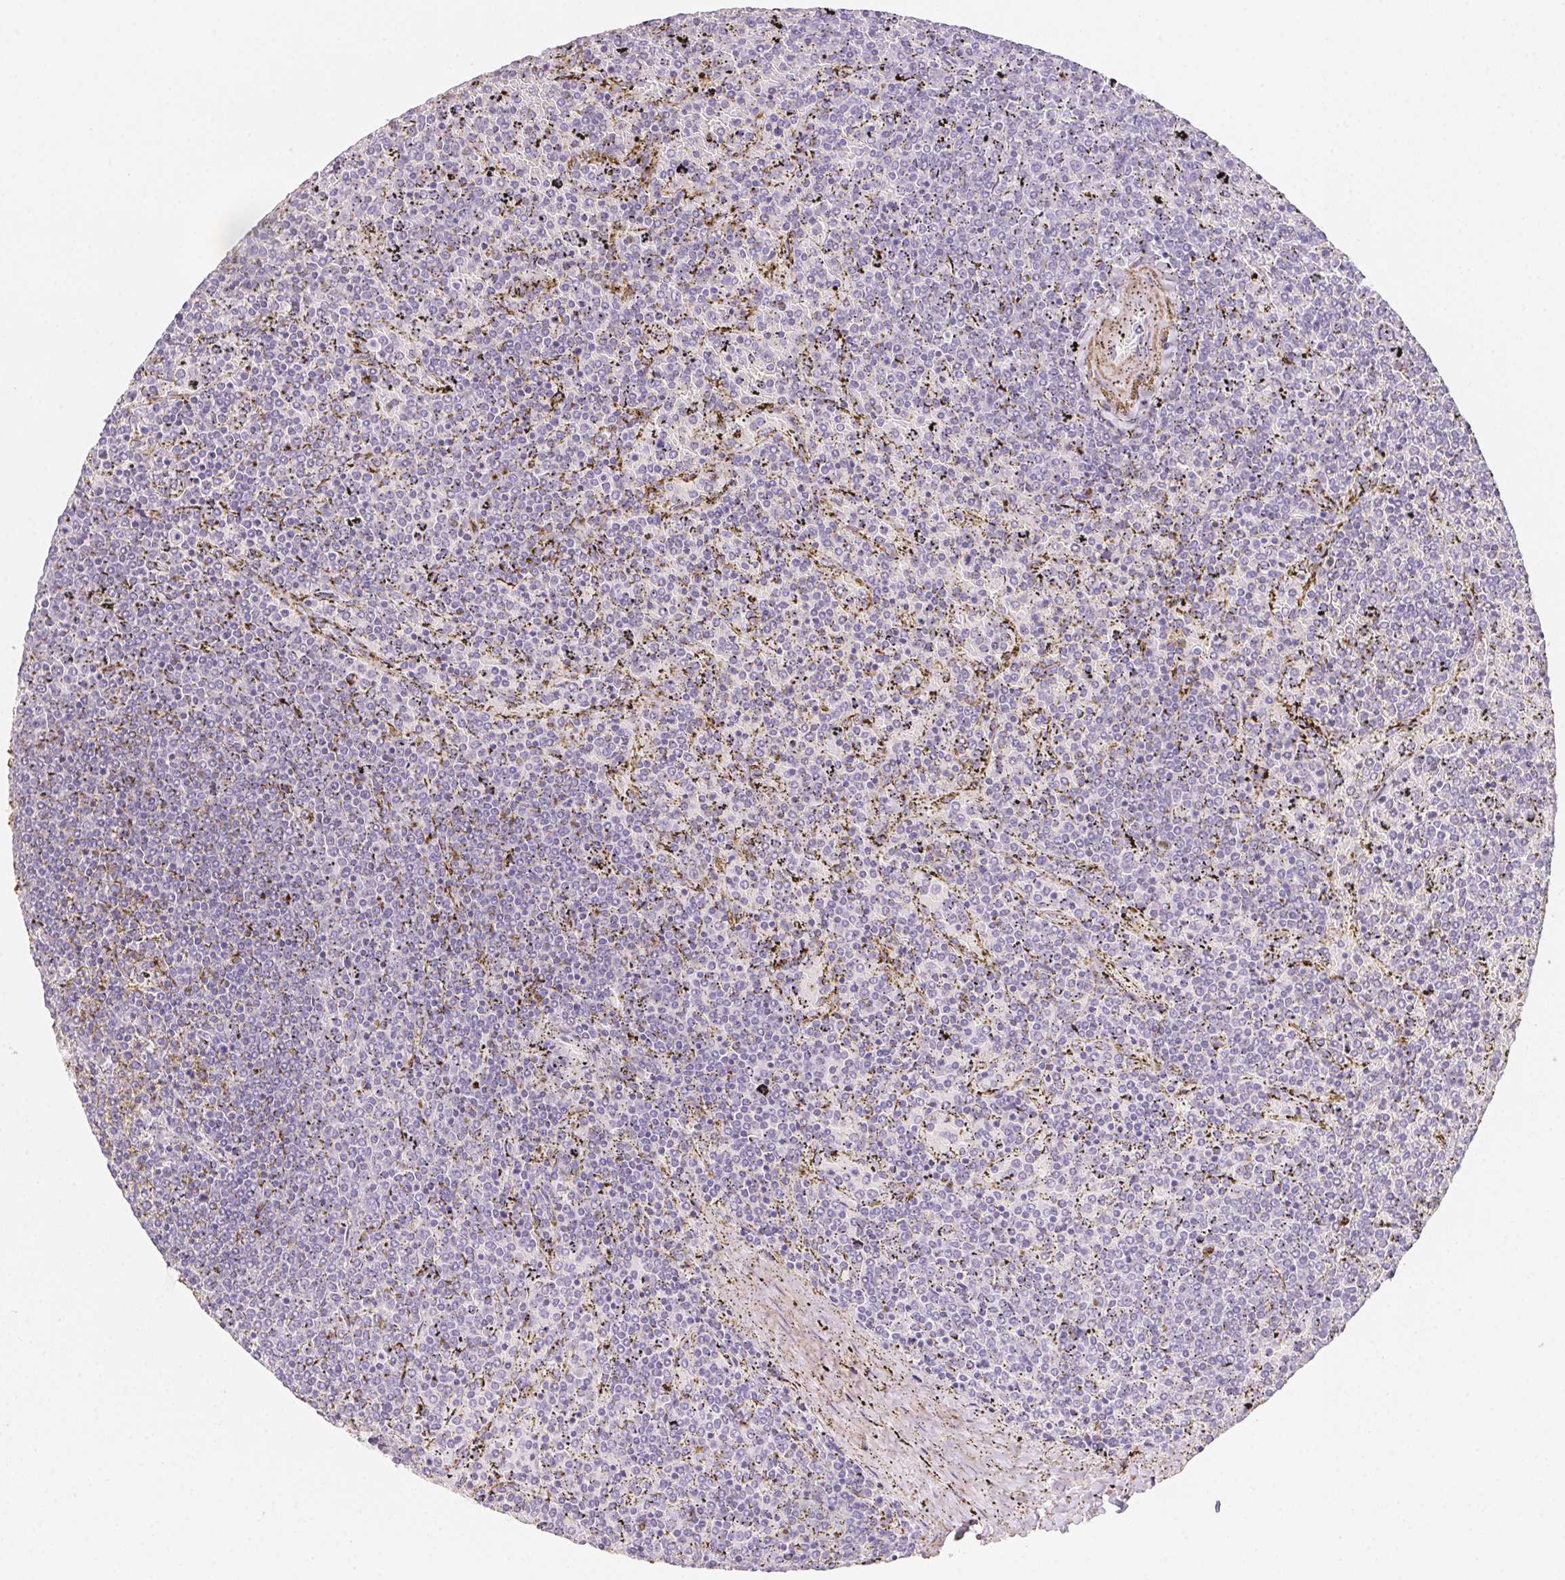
{"staining": {"intensity": "negative", "quantity": "none", "location": "none"}, "tissue": "lymphoma", "cell_type": "Tumor cells", "image_type": "cancer", "snomed": [{"axis": "morphology", "description": "Malignant lymphoma, non-Hodgkin's type, Low grade"}, {"axis": "topography", "description": "Spleen"}], "caption": "The histopathology image shows no significant staining in tumor cells of malignant lymphoma, non-Hodgkin's type (low-grade).", "gene": "MYL4", "patient": {"sex": "female", "age": 77}}